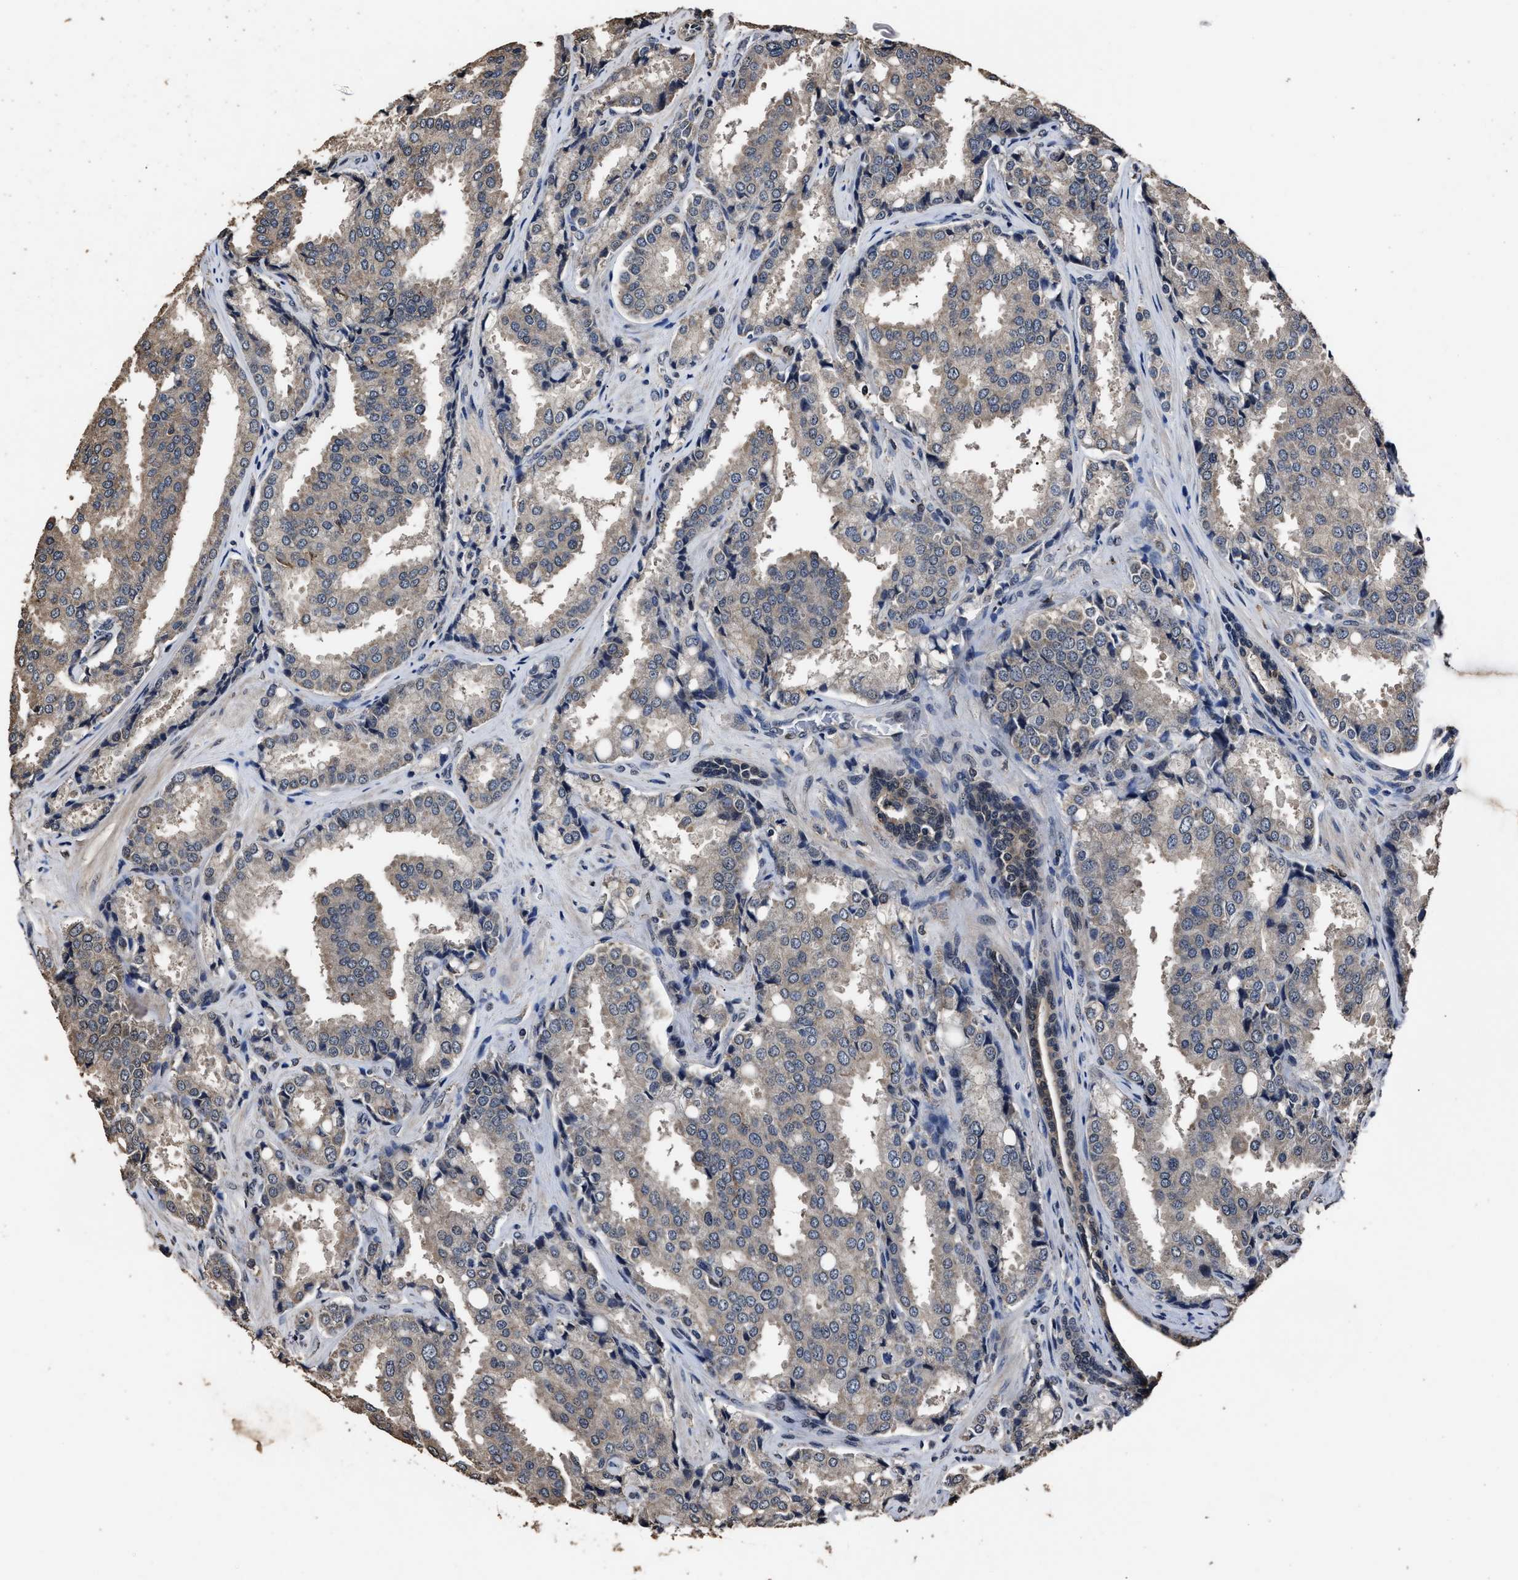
{"staining": {"intensity": "weak", "quantity": "25%-75%", "location": "cytoplasmic/membranous"}, "tissue": "prostate cancer", "cell_type": "Tumor cells", "image_type": "cancer", "snomed": [{"axis": "morphology", "description": "Adenocarcinoma, High grade"}, {"axis": "topography", "description": "Prostate"}], "caption": "Brown immunohistochemical staining in prostate high-grade adenocarcinoma shows weak cytoplasmic/membranous staining in approximately 25%-75% of tumor cells.", "gene": "RSBN1L", "patient": {"sex": "male", "age": 50}}